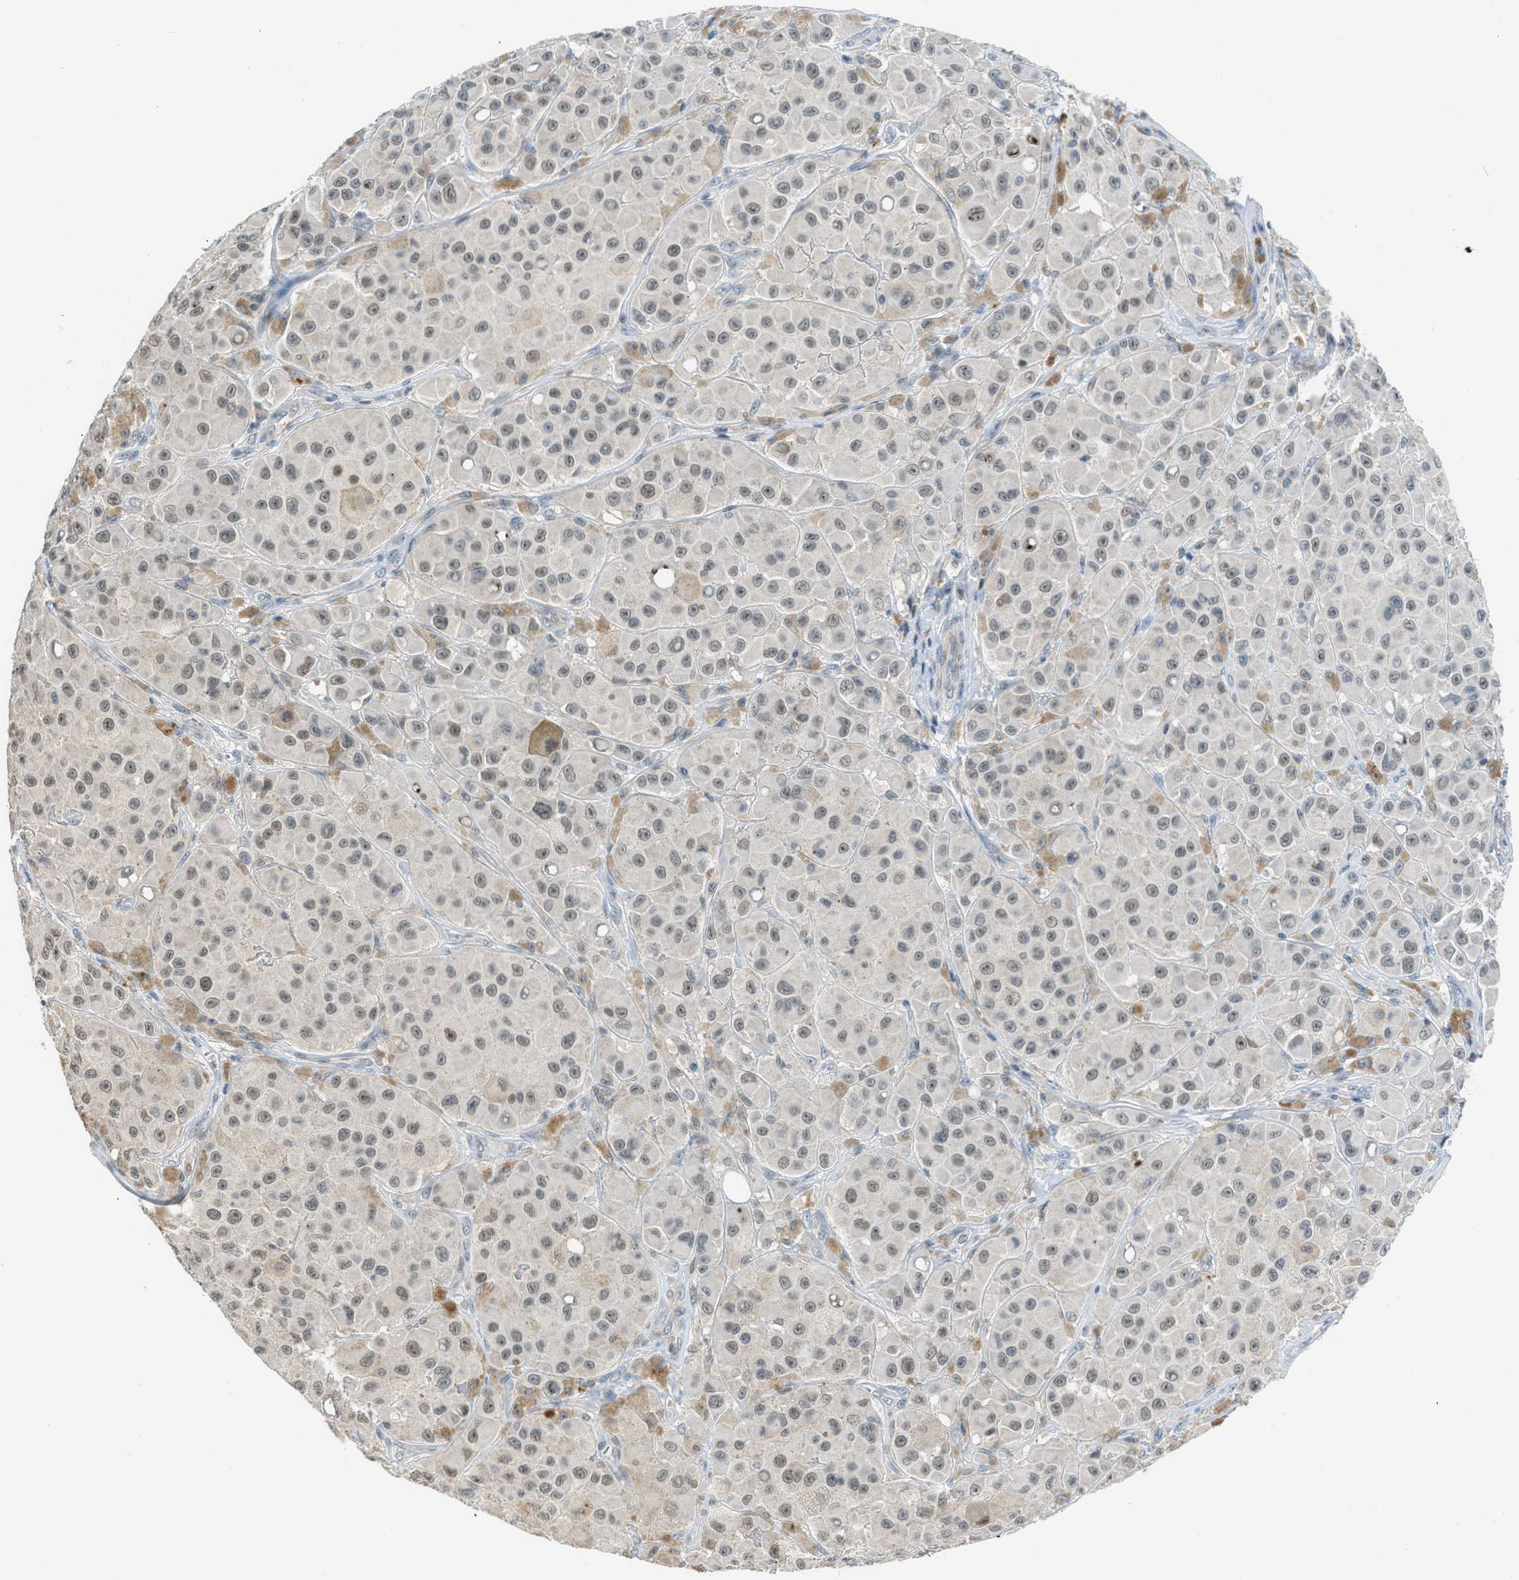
{"staining": {"intensity": "weak", "quantity": "25%-75%", "location": "cytoplasmic/membranous,nuclear"}, "tissue": "melanoma", "cell_type": "Tumor cells", "image_type": "cancer", "snomed": [{"axis": "morphology", "description": "Malignant melanoma, NOS"}, {"axis": "topography", "description": "Skin"}], "caption": "A histopathology image of human malignant melanoma stained for a protein shows weak cytoplasmic/membranous and nuclear brown staining in tumor cells. (Brightfield microscopy of DAB IHC at high magnification).", "gene": "TTBK2", "patient": {"sex": "male", "age": 84}}